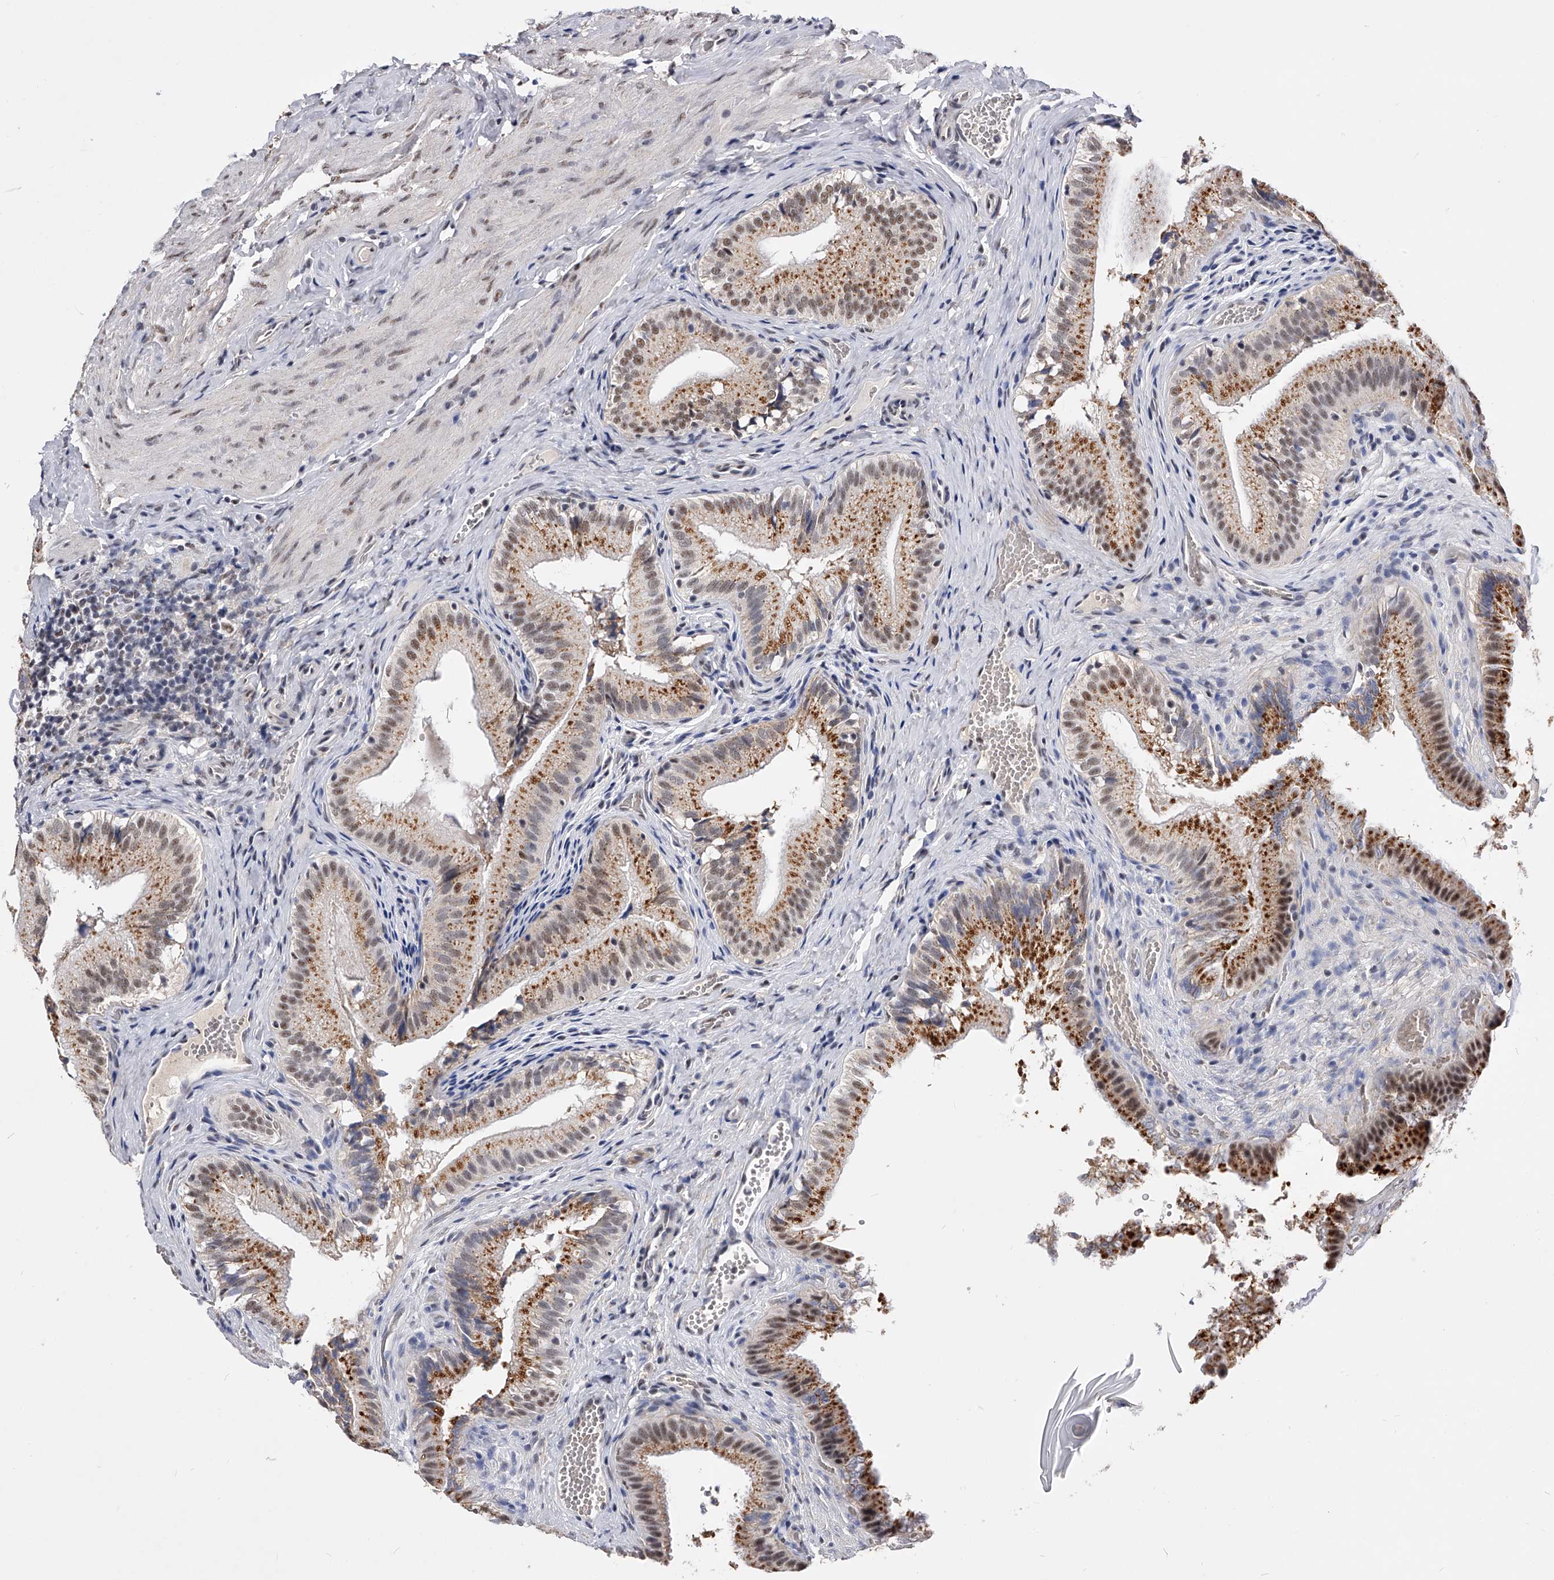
{"staining": {"intensity": "moderate", "quantity": "25%-75%", "location": "cytoplasmic/membranous,nuclear"}, "tissue": "gallbladder", "cell_type": "Glandular cells", "image_type": "normal", "snomed": [{"axis": "morphology", "description": "Normal tissue, NOS"}, {"axis": "topography", "description": "Gallbladder"}], "caption": "Gallbladder stained with IHC exhibits moderate cytoplasmic/membranous,nuclear expression in approximately 25%-75% of glandular cells.", "gene": "ZNF529", "patient": {"sex": "female", "age": 30}}